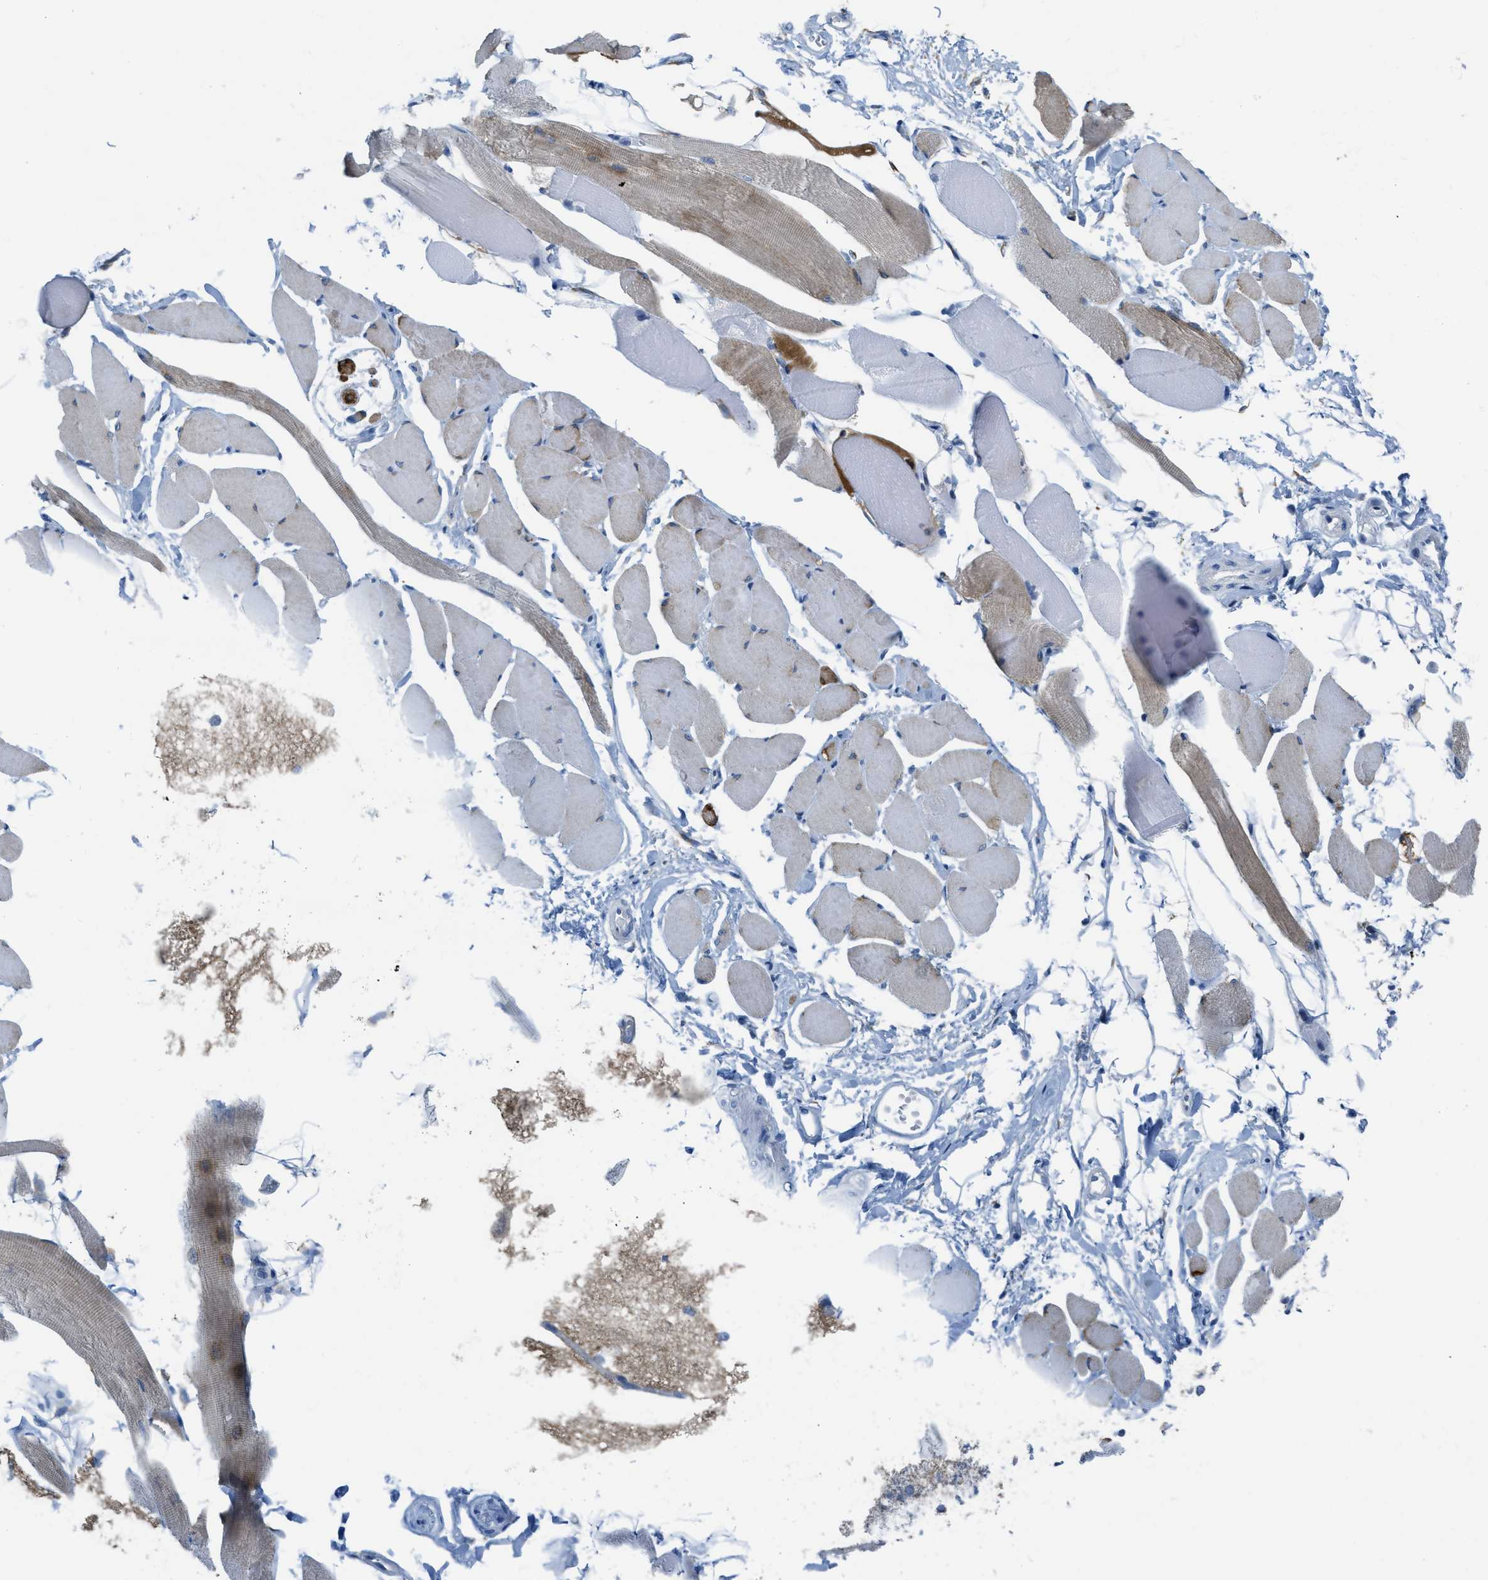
{"staining": {"intensity": "weak", "quantity": "<25%", "location": "cytoplasmic/membranous"}, "tissue": "skeletal muscle", "cell_type": "Myocytes", "image_type": "normal", "snomed": [{"axis": "morphology", "description": "Normal tissue, NOS"}, {"axis": "topography", "description": "Skeletal muscle"}, {"axis": "topography", "description": "Peripheral nerve tissue"}], "caption": "Skeletal muscle was stained to show a protein in brown. There is no significant staining in myocytes. Brightfield microscopy of immunohistochemistry stained with DAB (3,3'-diaminobenzidine) (brown) and hematoxylin (blue), captured at high magnification.", "gene": "ASGR1", "patient": {"sex": "female", "age": 84}}